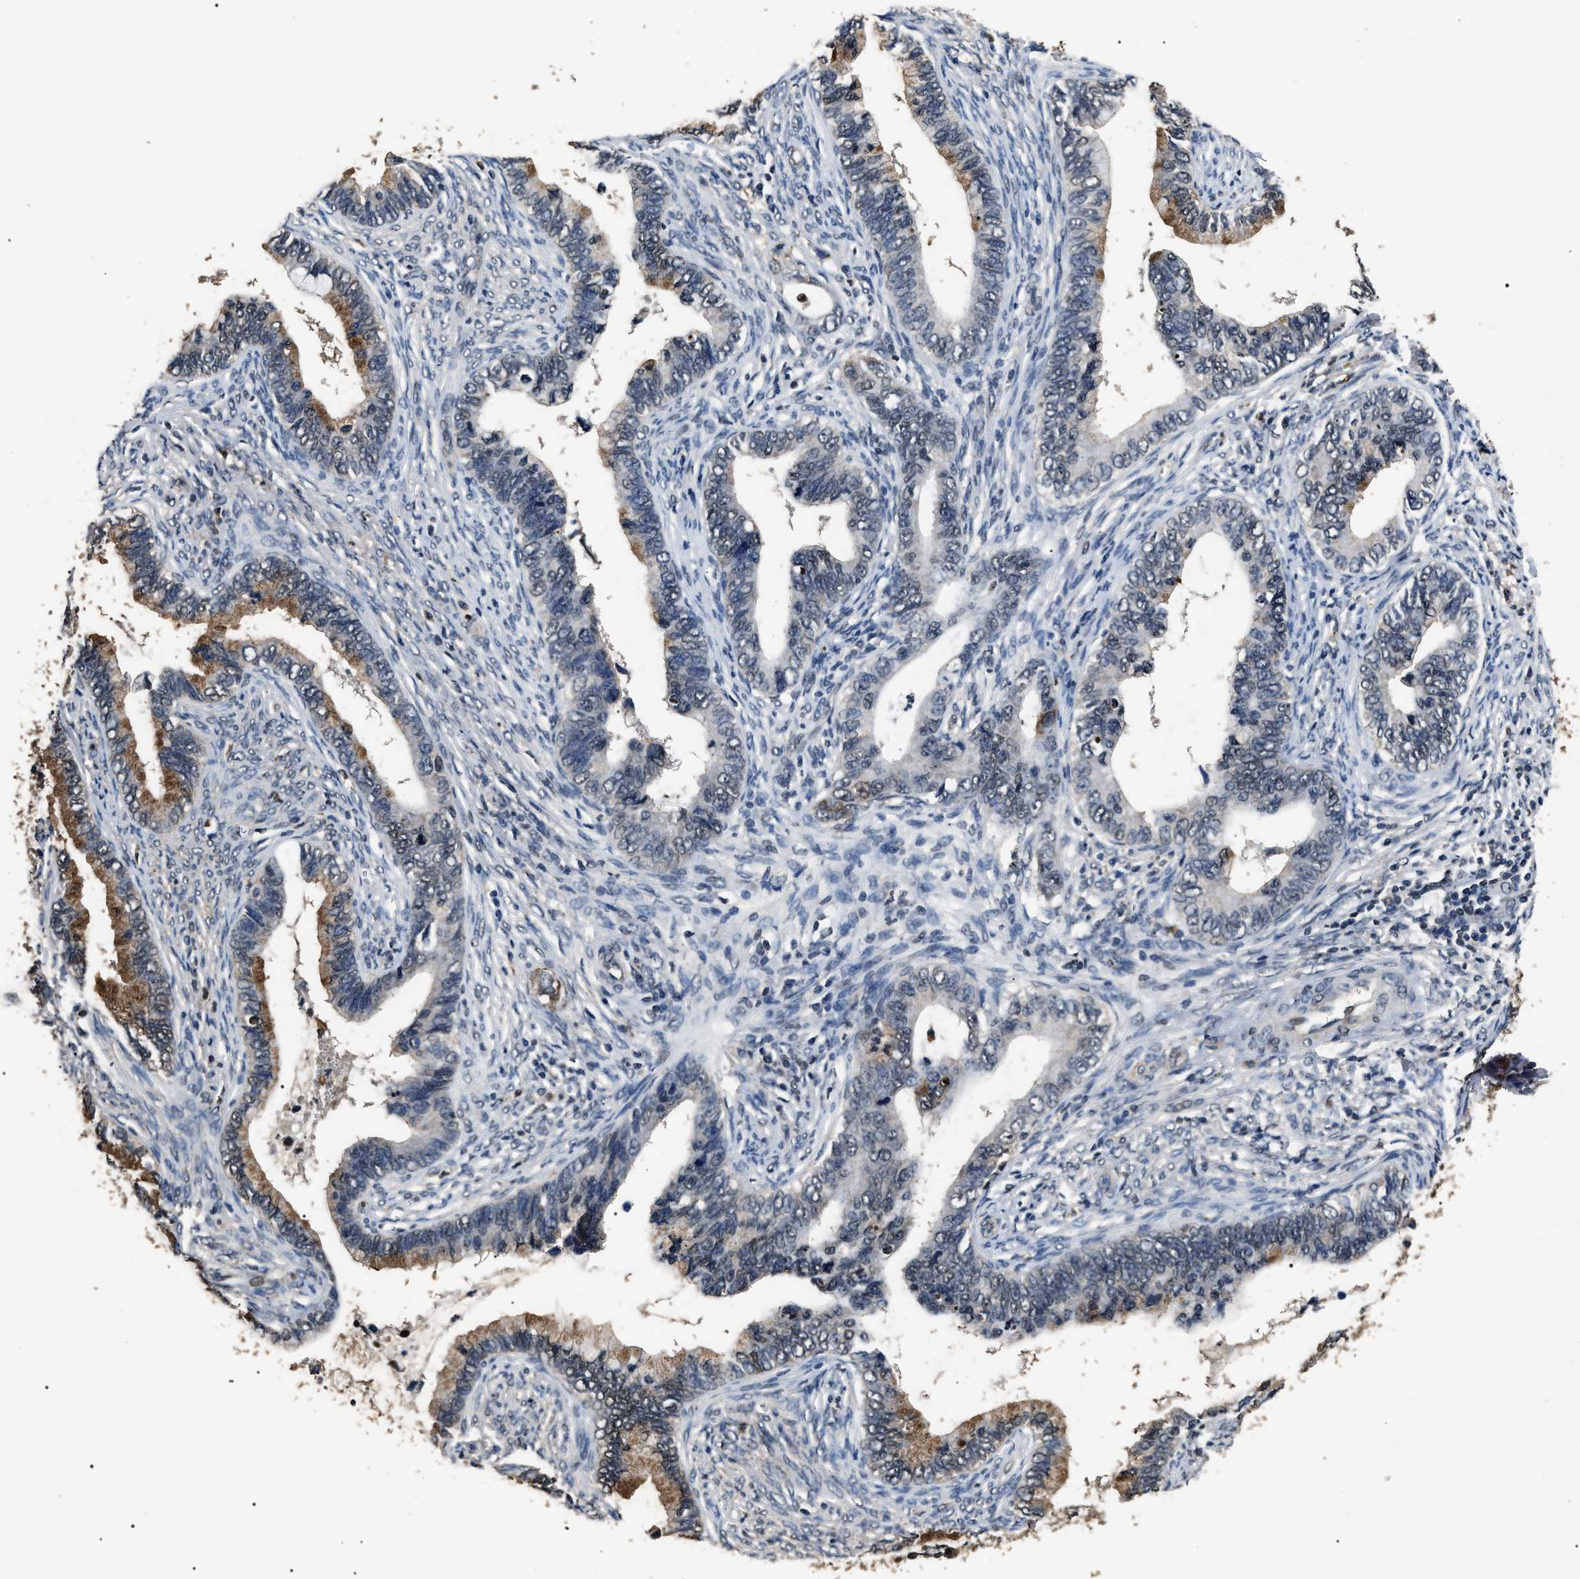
{"staining": {"intensity": "moderate", "quantity": "25%-75%", "location": "cytoplasmic/membranous"}, "tissue": "cervical cancer", "cell_type": "Tumor cells", "image_type": "cancer", "snomed": [{"axis": "morphology", "description": "Adenocarcinoma, NOS"}, {"axis": "topography", "description": "Cervix"}], "caption": "The histopathology image shows staining of cervical cancer (adenocarcinoma), revealing moderate cytoplasmic/membranous protein expression (brown color) within tumor cells.", "gene": "ANP32E", "patient": {"sex": "female", "age": 44}}